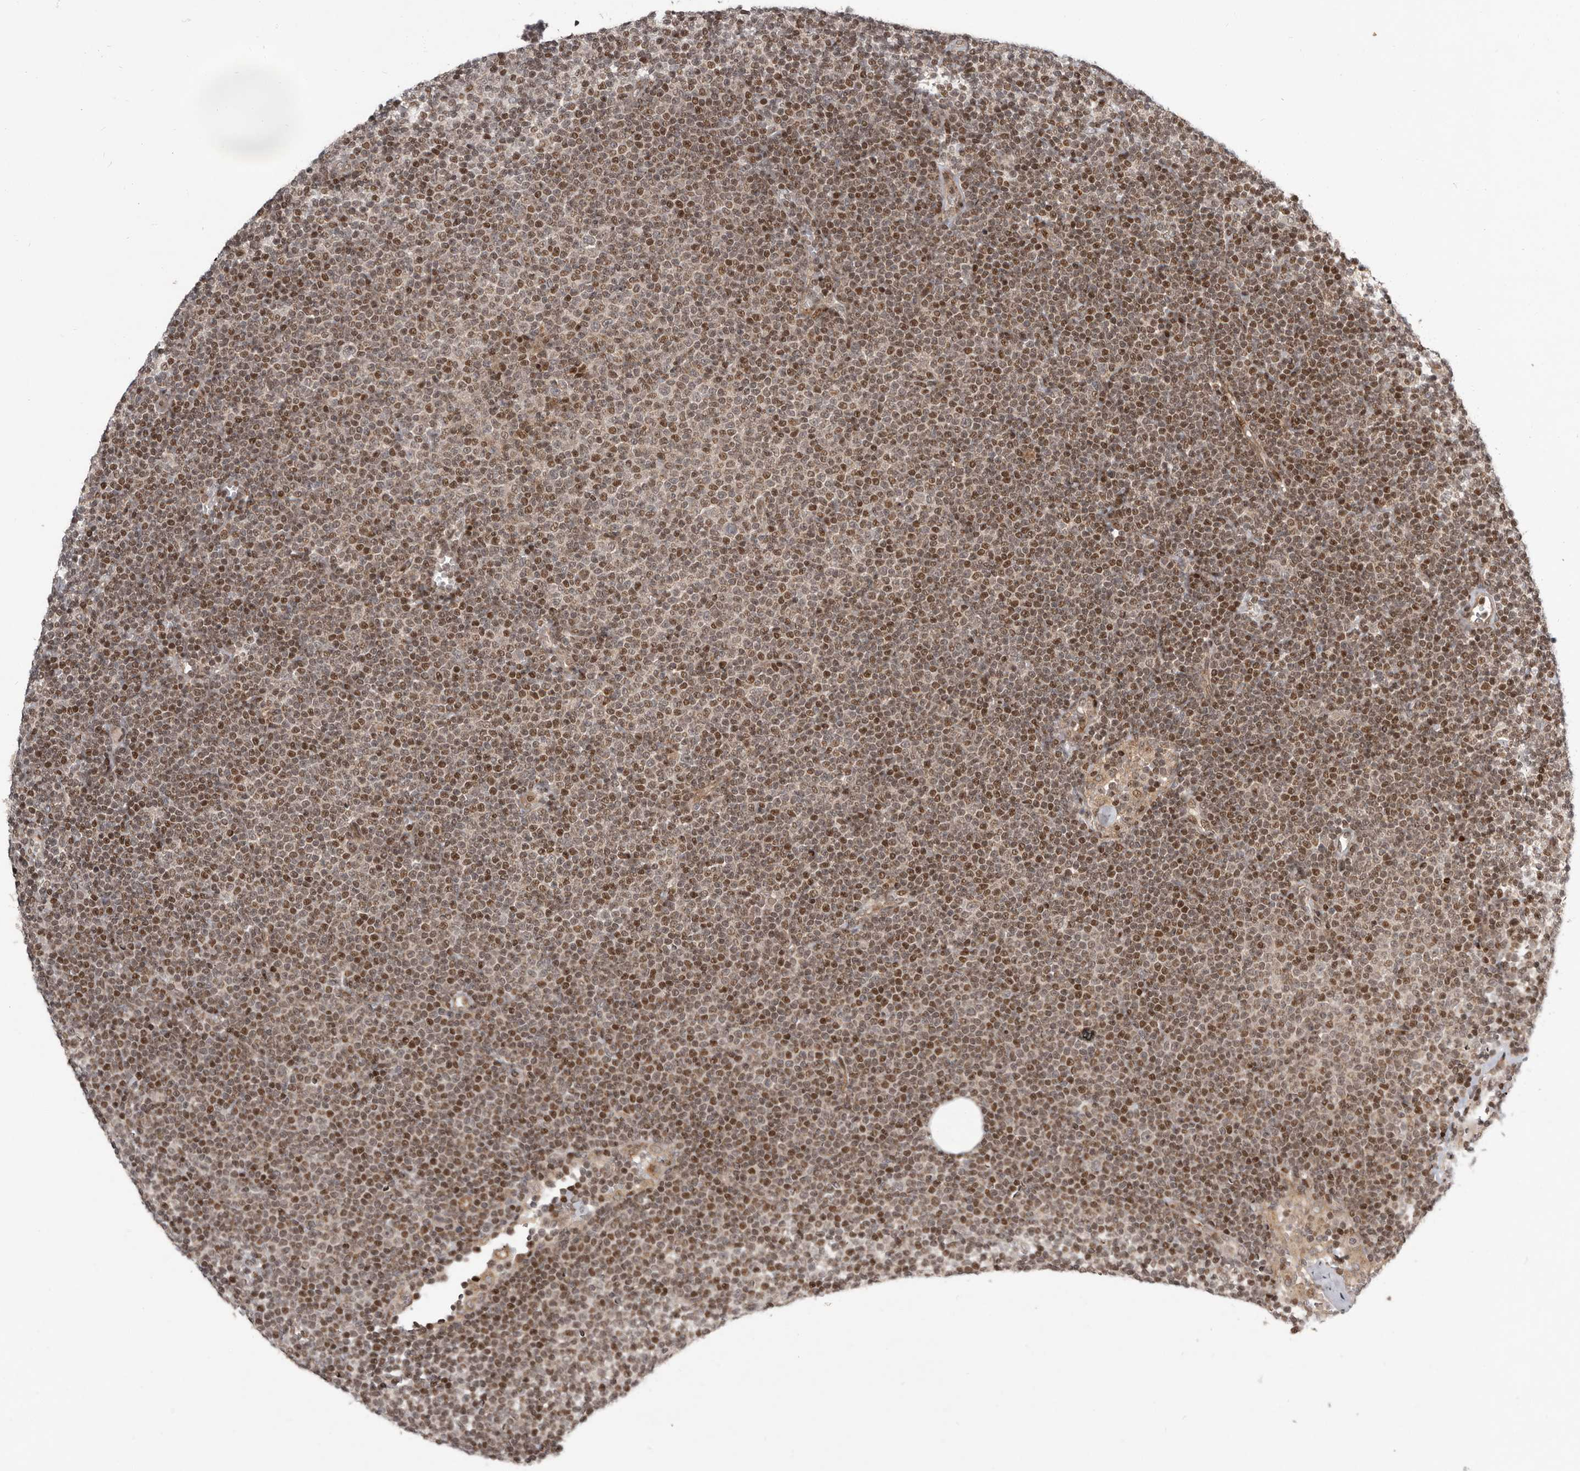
{"staining": {"intensity": "moderate", "quantity": ">75%", "location": "nuclear"}, "tissue": "lymphoma", "cell_type": "Tumor cells", "image_type": "cancer", "snomed": [{"axis": "morphology", "description": "Malignant lymphoma, non-Hodgkin's type, Low grade"}, {"axis": "topography", "description": "Lymph node"}], "caption": "Tumor cells display medium levels of moderate nuclear positivity in about >75% of cells in human low-grade malignant lymphoma, non-Hodgkin's type. The protein of interest is stained brown, and the nuclei are stained in blue (DAB (3,3'-diaminobenzidine) IHC with brightfield microscopy, high magnification).", "gene": "RABIF", "patient": {"sex": "female", "age": 53}}